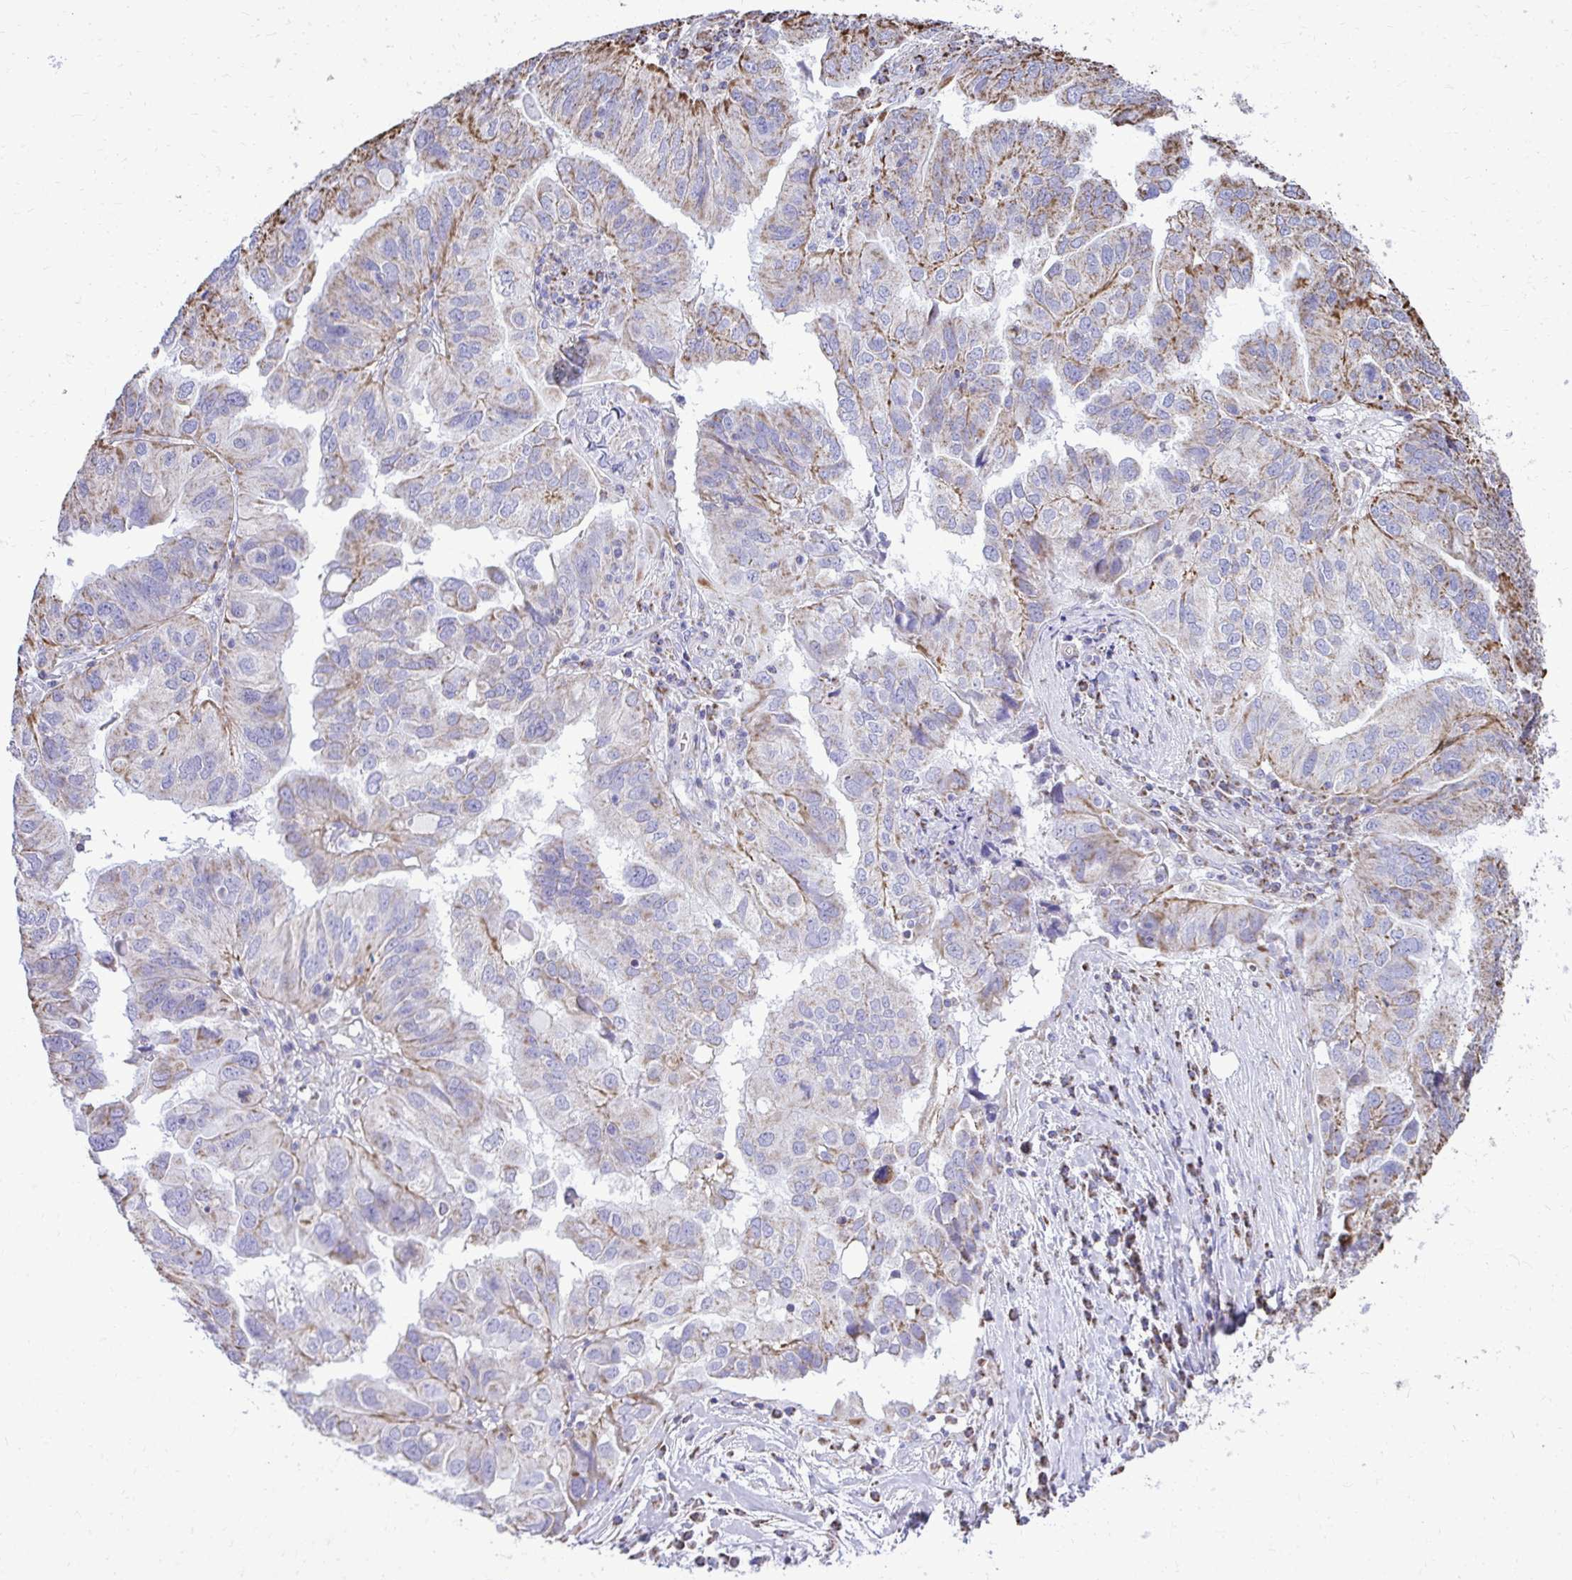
{"staining": {"intensity": "moderate", "quantity": "25%-75%", "location": "cytoplasmic/membranous"}, "tissue": "ovarian cancer", "cell_type": "Tumor cells", "image_type": "cancer", "snomed": [{"axis": "morphology", "description": "Cystadenocarcinoma, serous, NOS"}, {"axis": "topography", "description": "Ovary"}], "caption": "Tumor cells display moderate cytoplasmic/membranous expression in approximately 25%-75% of cells in serous cystadenocarcinoma (ovarian).", "gene": "MPZL2", "patient": {"sex": "female", "age": 79}}